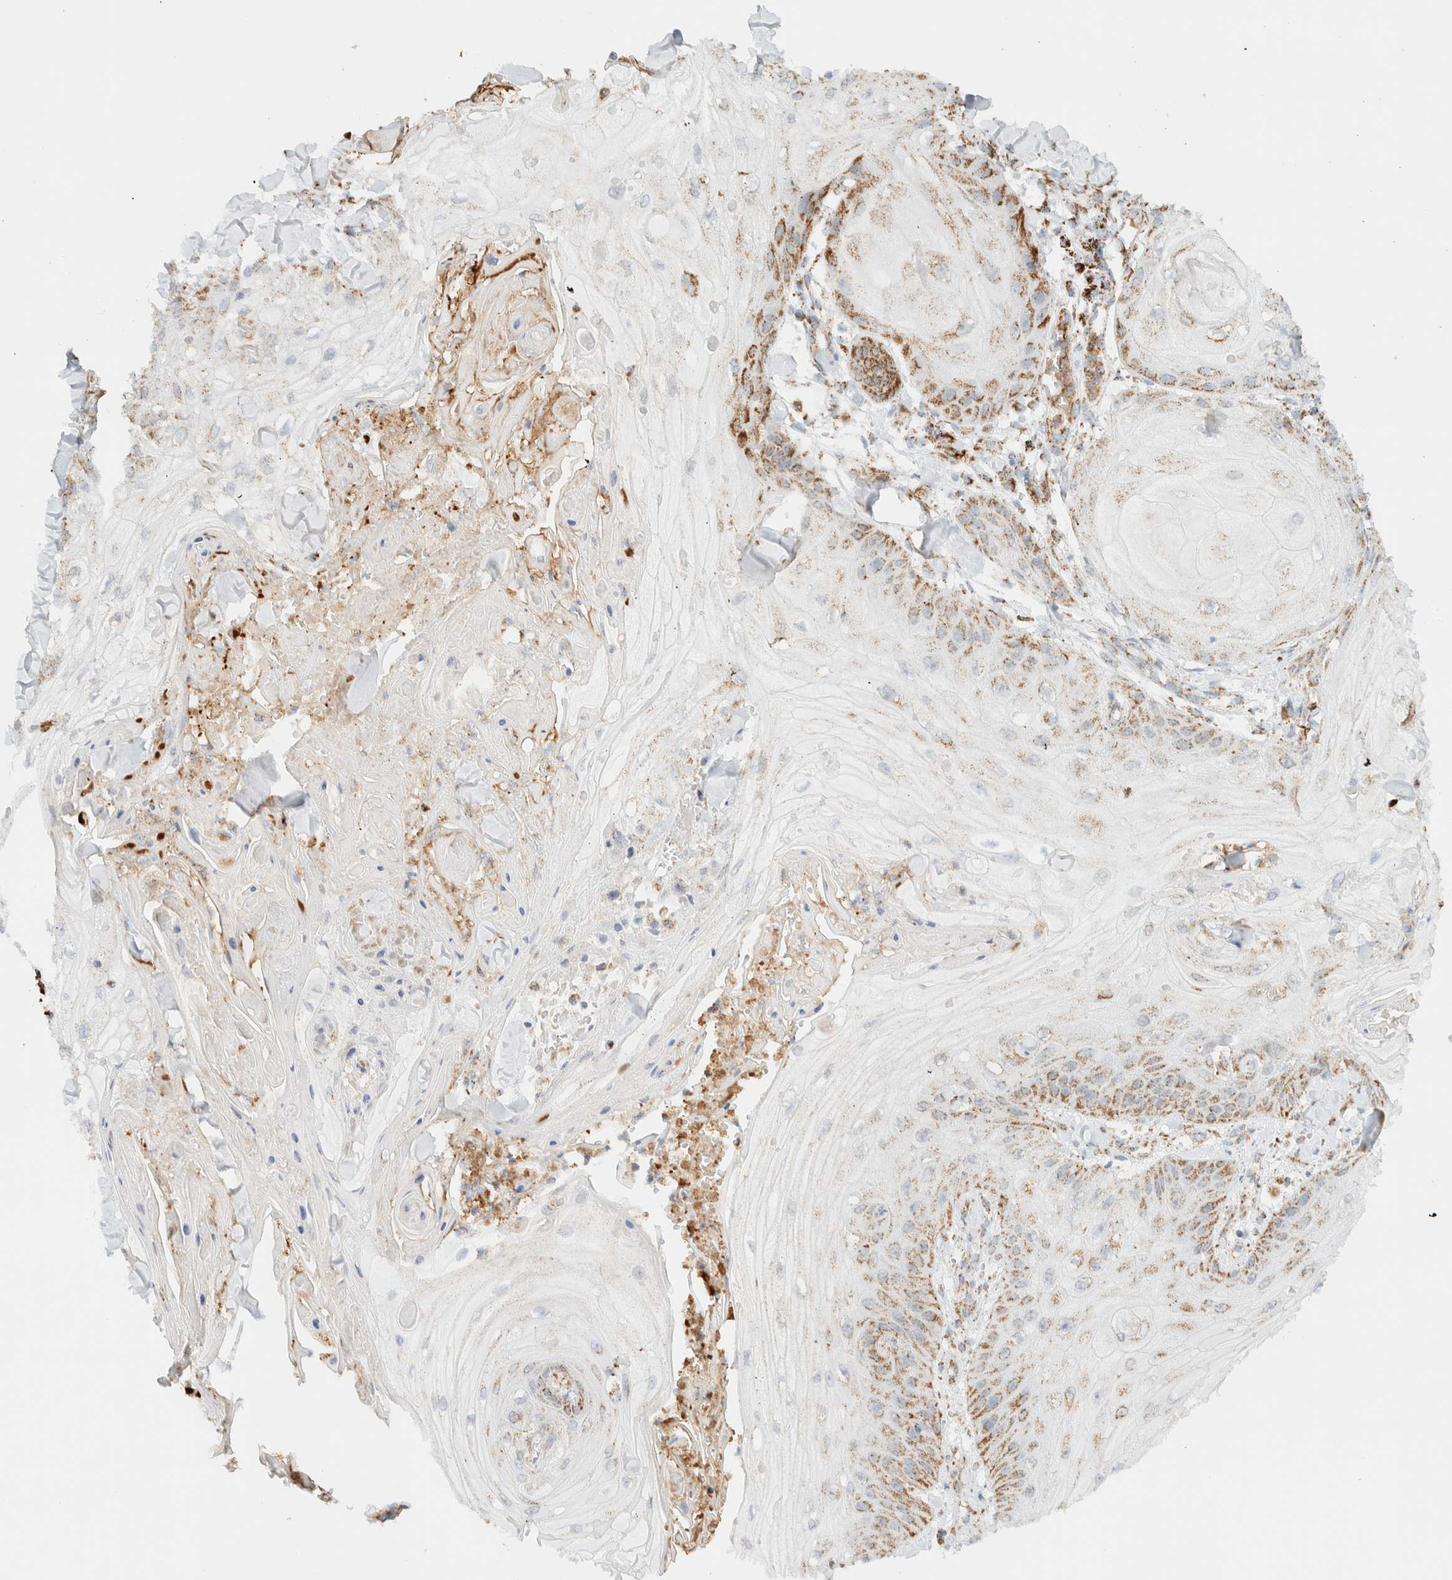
{"staining": {"intensity": "moderate", "quantity": "<25%", "location": "cytoplasmic/membranous"}, "tissue": "skin cancer", "cell_type": "Tumor cells", "image_type": "cancer", "snomed": [{"axis": "morphology", "description": "Squamous cell carcinoma, NOS"}, {"axis": "topography", "description": "Skin"}], "caption": "A low amount of moderate cytoplasmic/membranous staining is identified in approximately <25% of tumor cells in skin squamous cell carcinoma tissue.", "gene": "KIFAP3", "patient": {"sex": "male", "age": 74}}